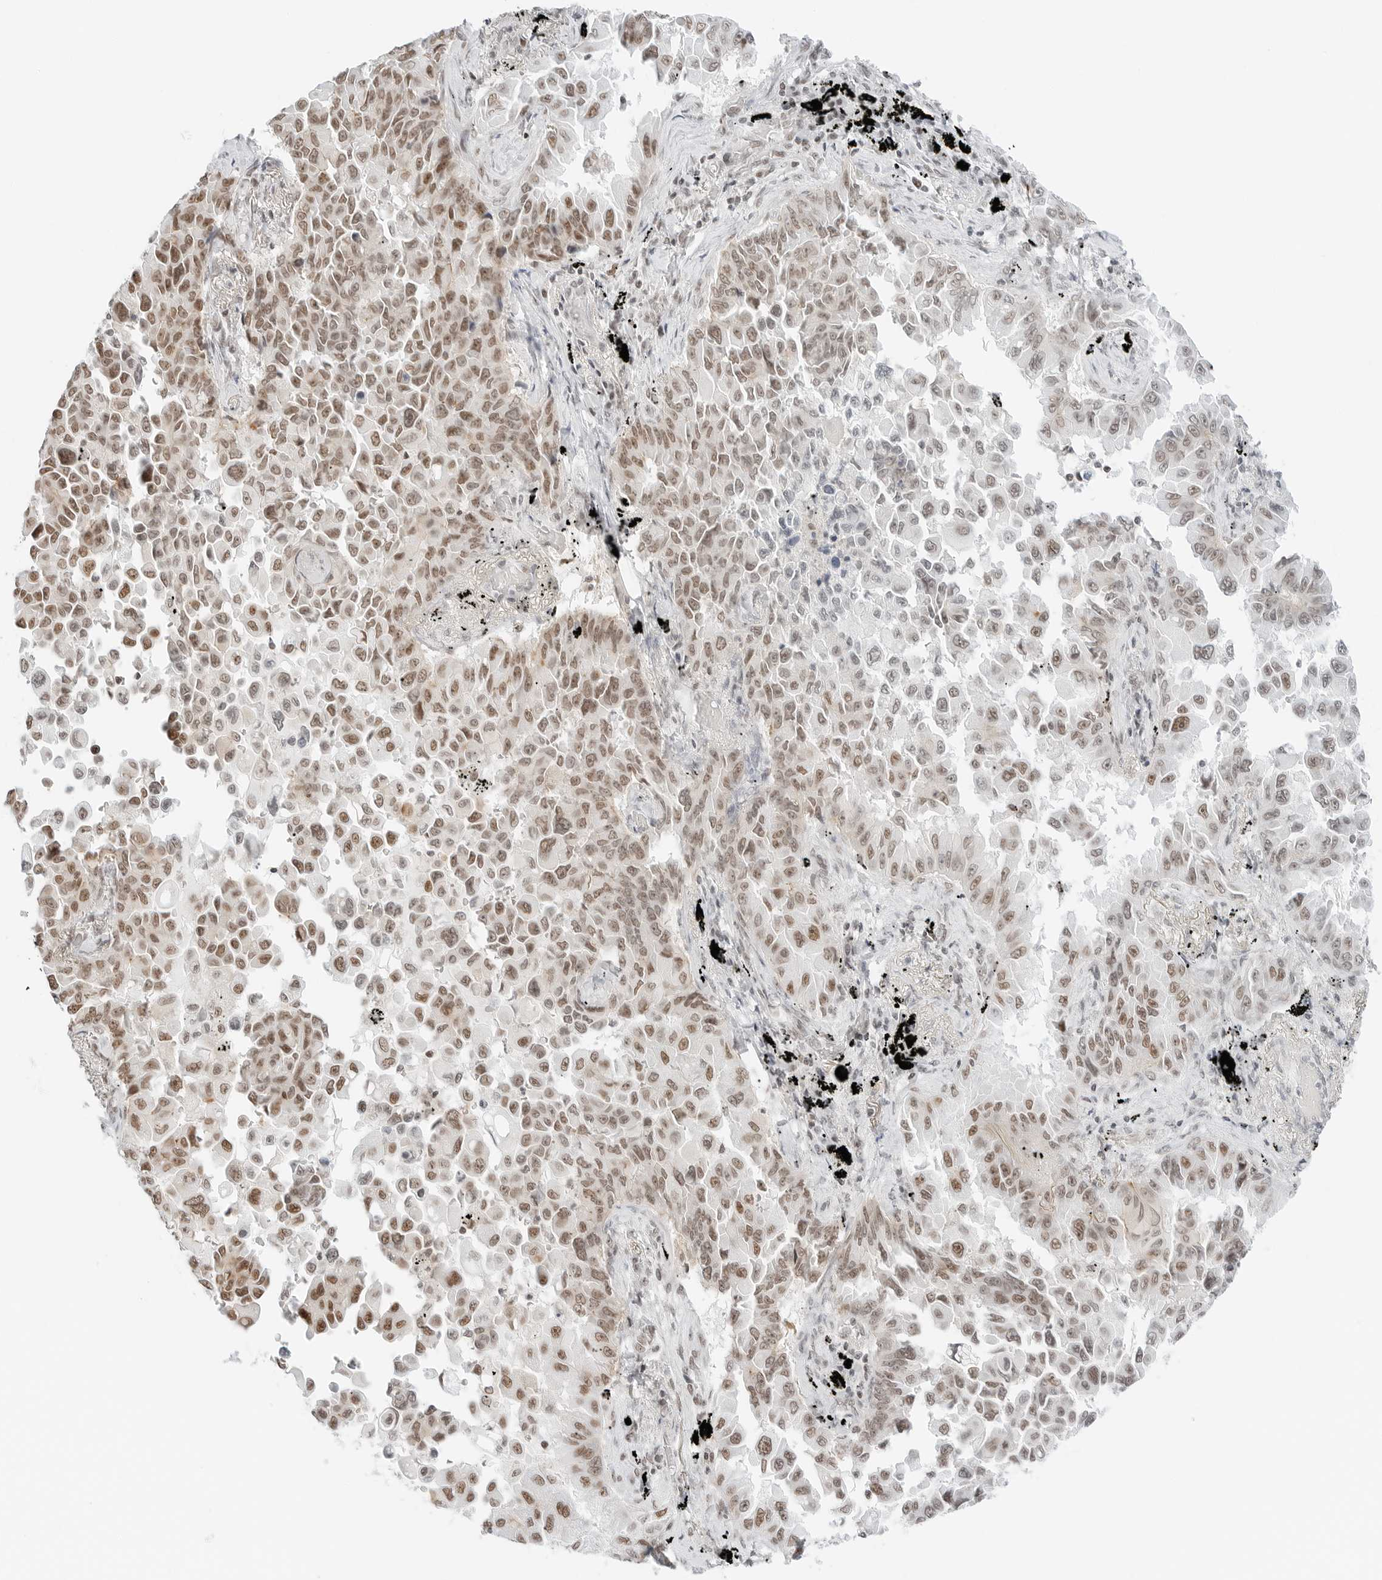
{"staining": {"intensity": "moderate", "quantity": ">75%", "location": "nuclear"}, "tissue": "lung cancer", "cell_type": "Tumor cells", "image_type": "cancer", "snomed": [{"axis": "morphology", "description": "Adenocarcinoma, NOS"}, {"axis": "topography", "description": "Lung"}], "caption": "Immunohistochemistry image of lung cancer stained for a protein (brown), which displays medium levels of moderate nuclear positivity in approximately >75% of tumor cells.", "gene": "CRTC2", "patient": {"sex": "female", "age": 67}}